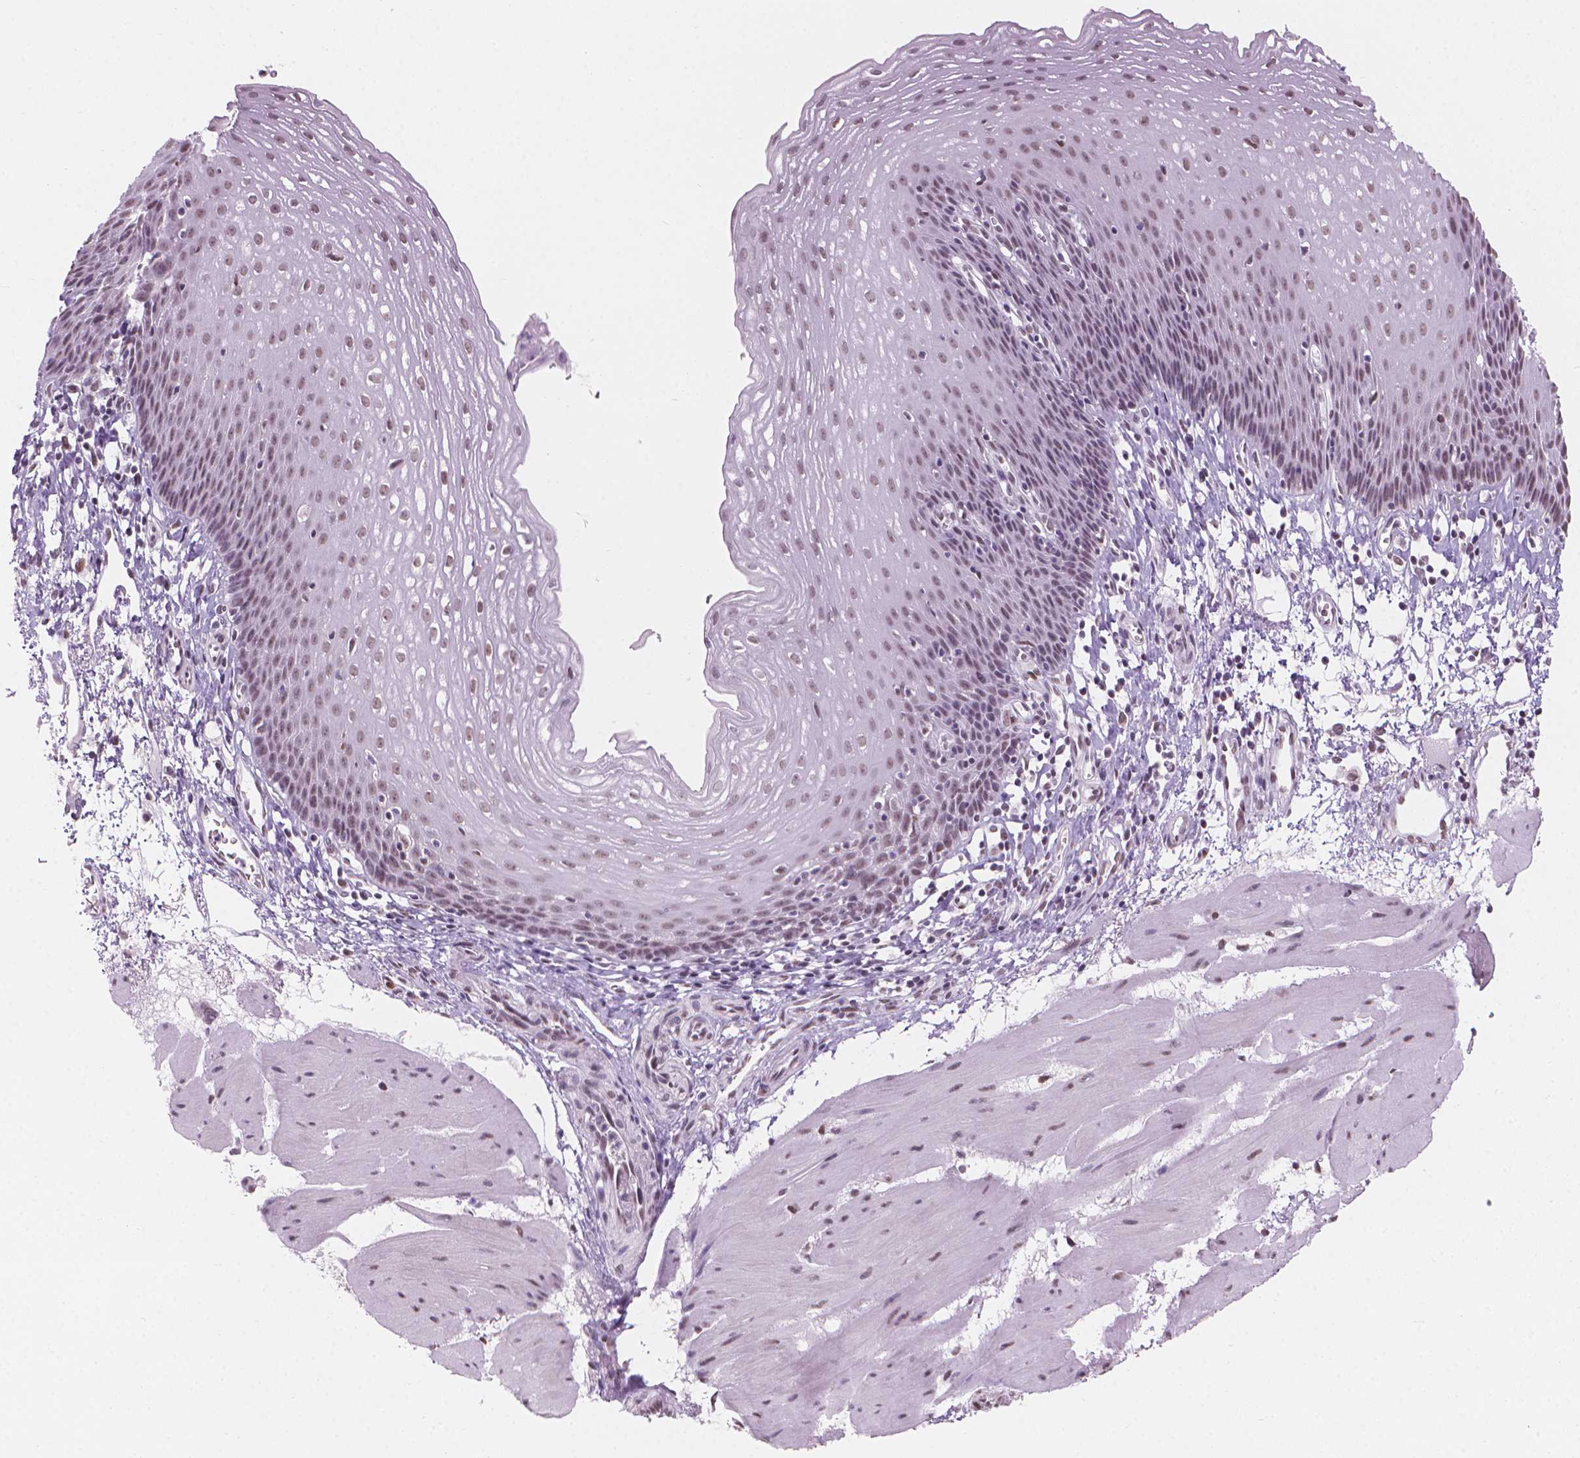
{"staining": {"intensity": "weak", "quantity": "25%-75%", "location": "nuclear"}, "tissue": "esophagus", "cell_type": "Squamous epithelial cells", "image_type": "normal", "snomed": [{"axis": "morphology", "description": "Normal tissue, NOS"}, {"axis": "topography", "description": "Esophagus"}], "caption": "Esophagus stained with IHC demonstrates weak nuclear staining in about 25%-75% of squamous epithelial cells.", "gene": "PIAS2", "patient": {"sex": "female", "age": 64}}